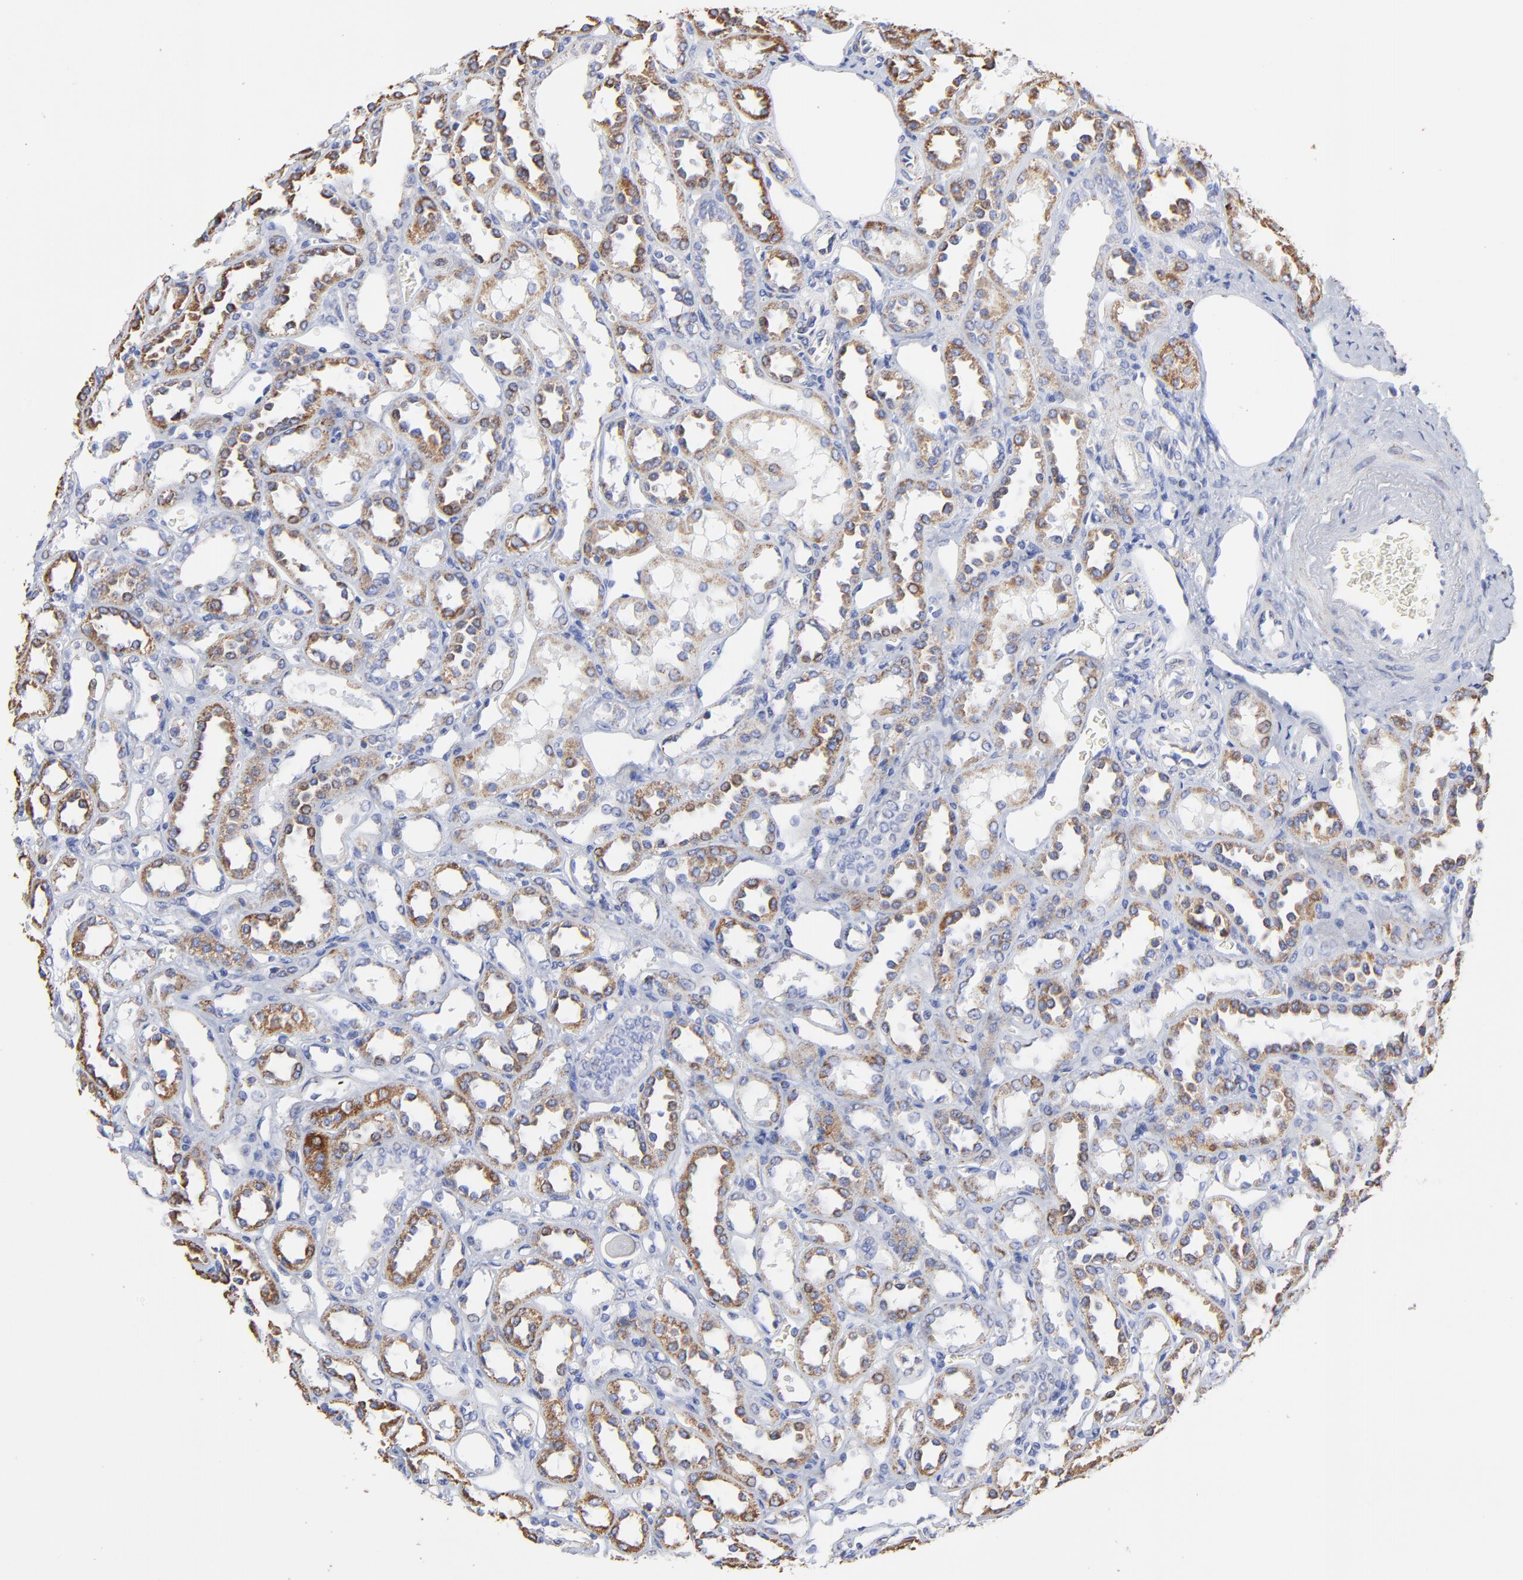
{"staining": {"intensity": "moderate", "quantity": "<25%", "location": "cytoplasmic/membranous"}, "tissue": "kidney", "cell_type": "Cells in glomeruli", "image_type": "normal", "snomed": [{"axis": "morphology", "description": "Normal tissue, NOS"}, {"axis": "topography", "description": "Kidney"}], "caption": "Protein expression analysis of benign kidney shows moderate cytoplasmic/membranous expression in approximately <25% of cells in glomeruli.", "gene": "PINK1", "patient": {"sex": "female", "age": 52}}